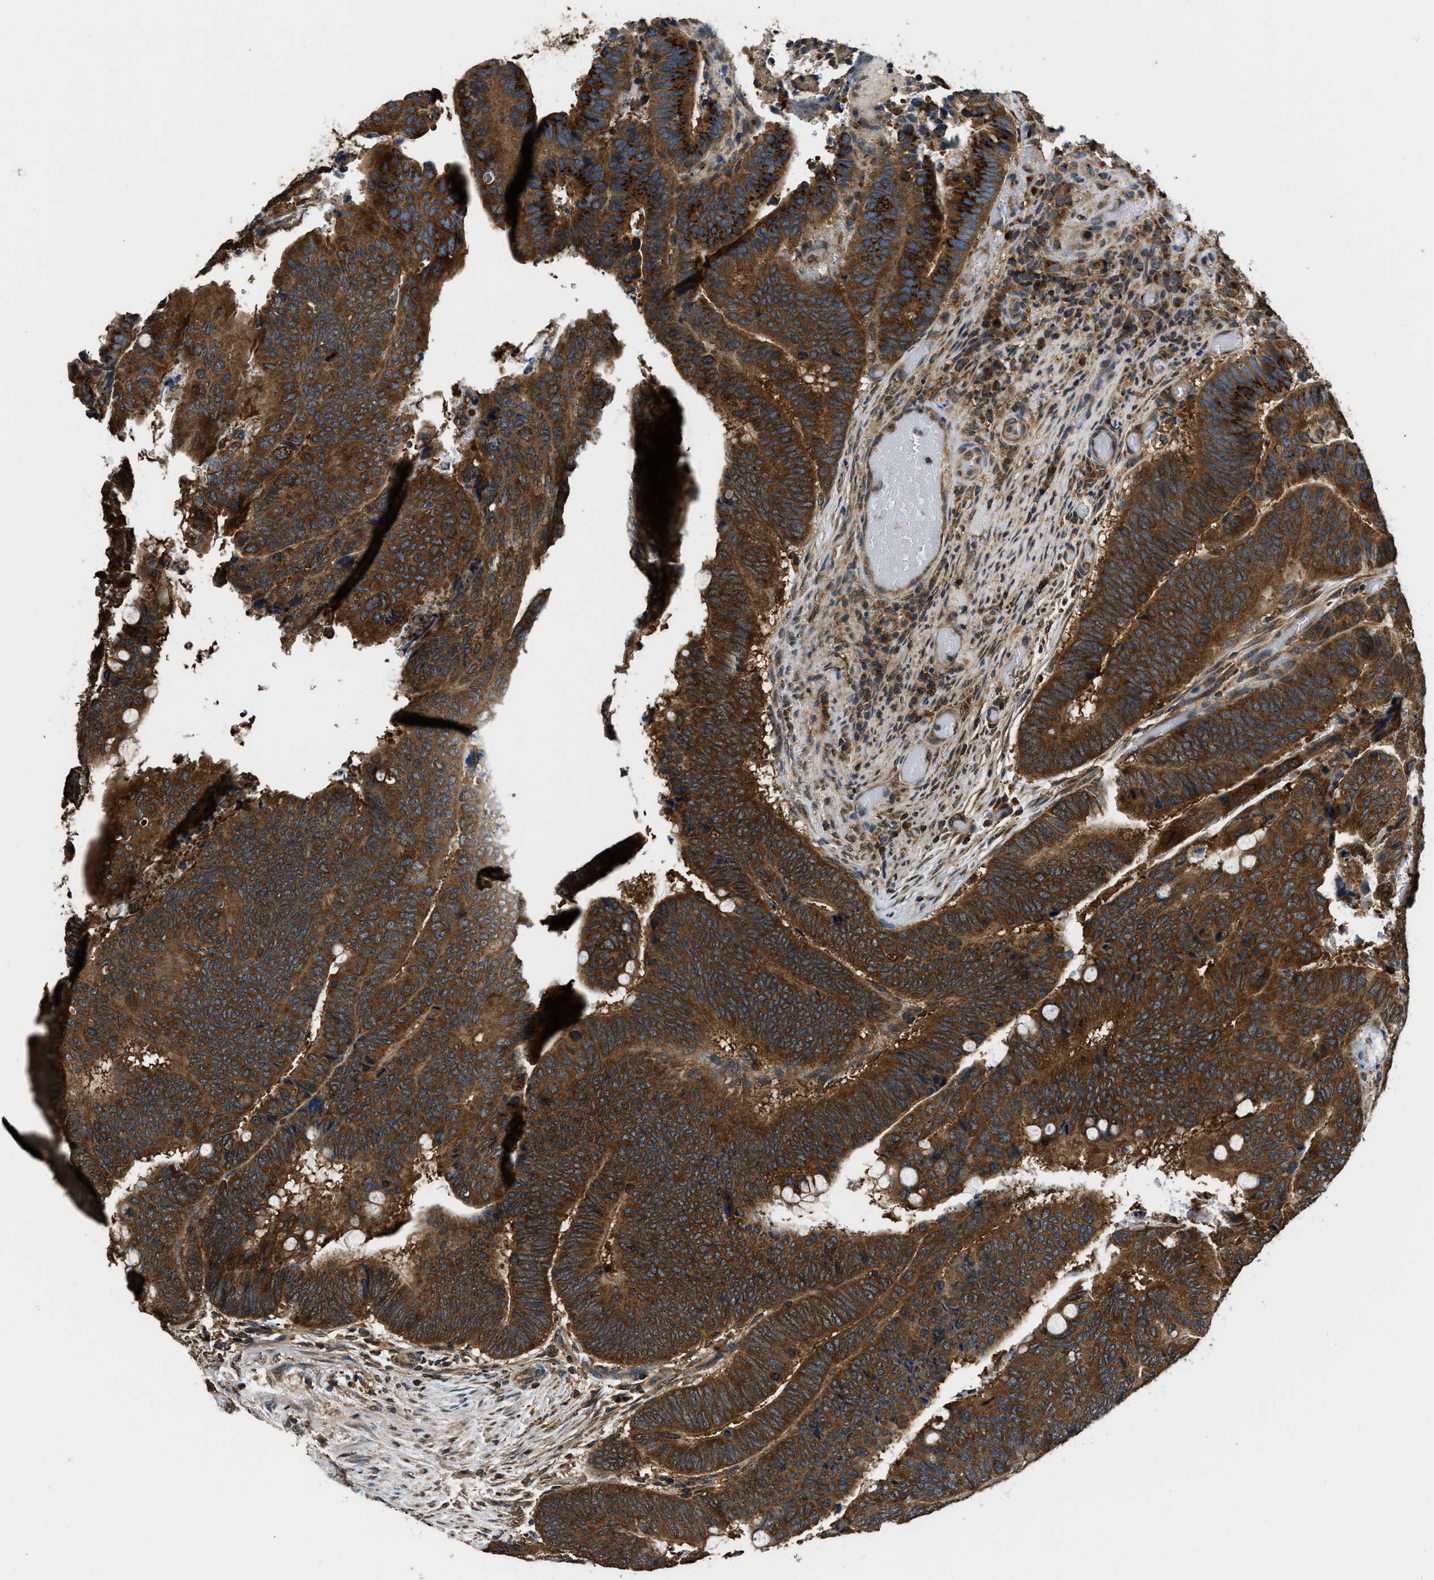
{"staining": {"intensity": "strong", "quantity": ">75%", "location": "cytoplasmic/membranous"}, "tissue": "colorectal cancer", "cell_type": "Tumor cells", "image_type": "cancer", "snomed": [{"axis": "morphology", "description": "Normal tissue, NOS"}, {"axis": "morphology", "description": "Adenocarcinoma, NOS"}, {"axis": "topography", "description": "Rectum"}], "caption": "Colorectal cancer (adenocarcinoma) was stained to show a protein in brown. There is high levels of strong cytoplasmic/membranous staining in approximately >75% of tumor cells. (brown staining indicates protein expression, while blue staining denotes nuclei).", "gene": "ARFGAP2", "patient": {"sex": "male", "age": 92}}